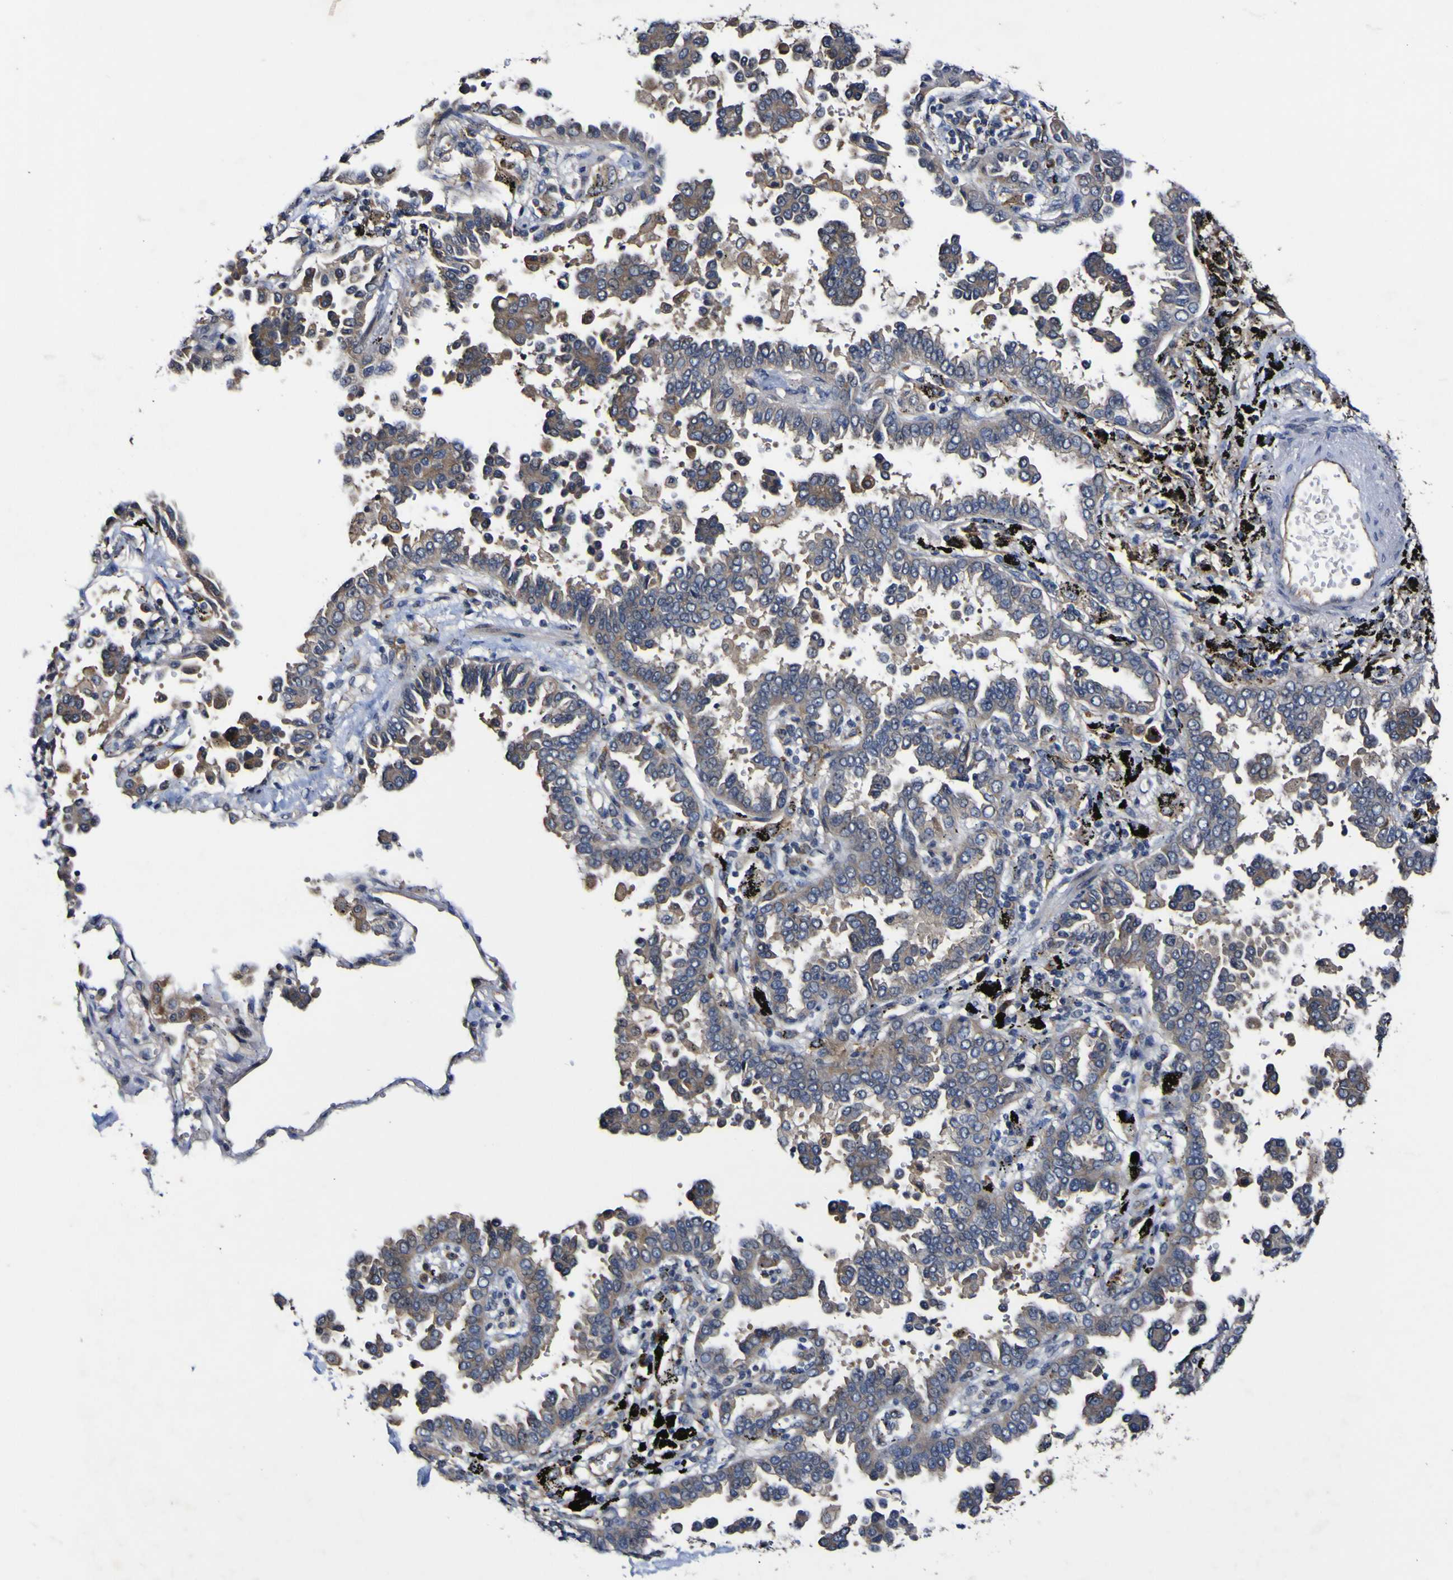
{"staining": {"intensity": "weak", "quantity": ">75%", "location": "cytoplasmic/membranous"}, "tissue": "lung cancer", "cell_type": "Tumor cells", "image_type": "cancer", "snomed": [{"axis": "morphology", "description": "Normal tissue, NOS"}, {"axis": "morphology", "description": "Adenocarcinoma, NOS"}, {"axis": "topography", "description": "Lung"}], "caption": "Human lung adenocarcinoma stained with a protein marker exhibits weak staining in tumor cells.", "gene": "CCL2", "patient": {"sex": "male", "age": 59}}